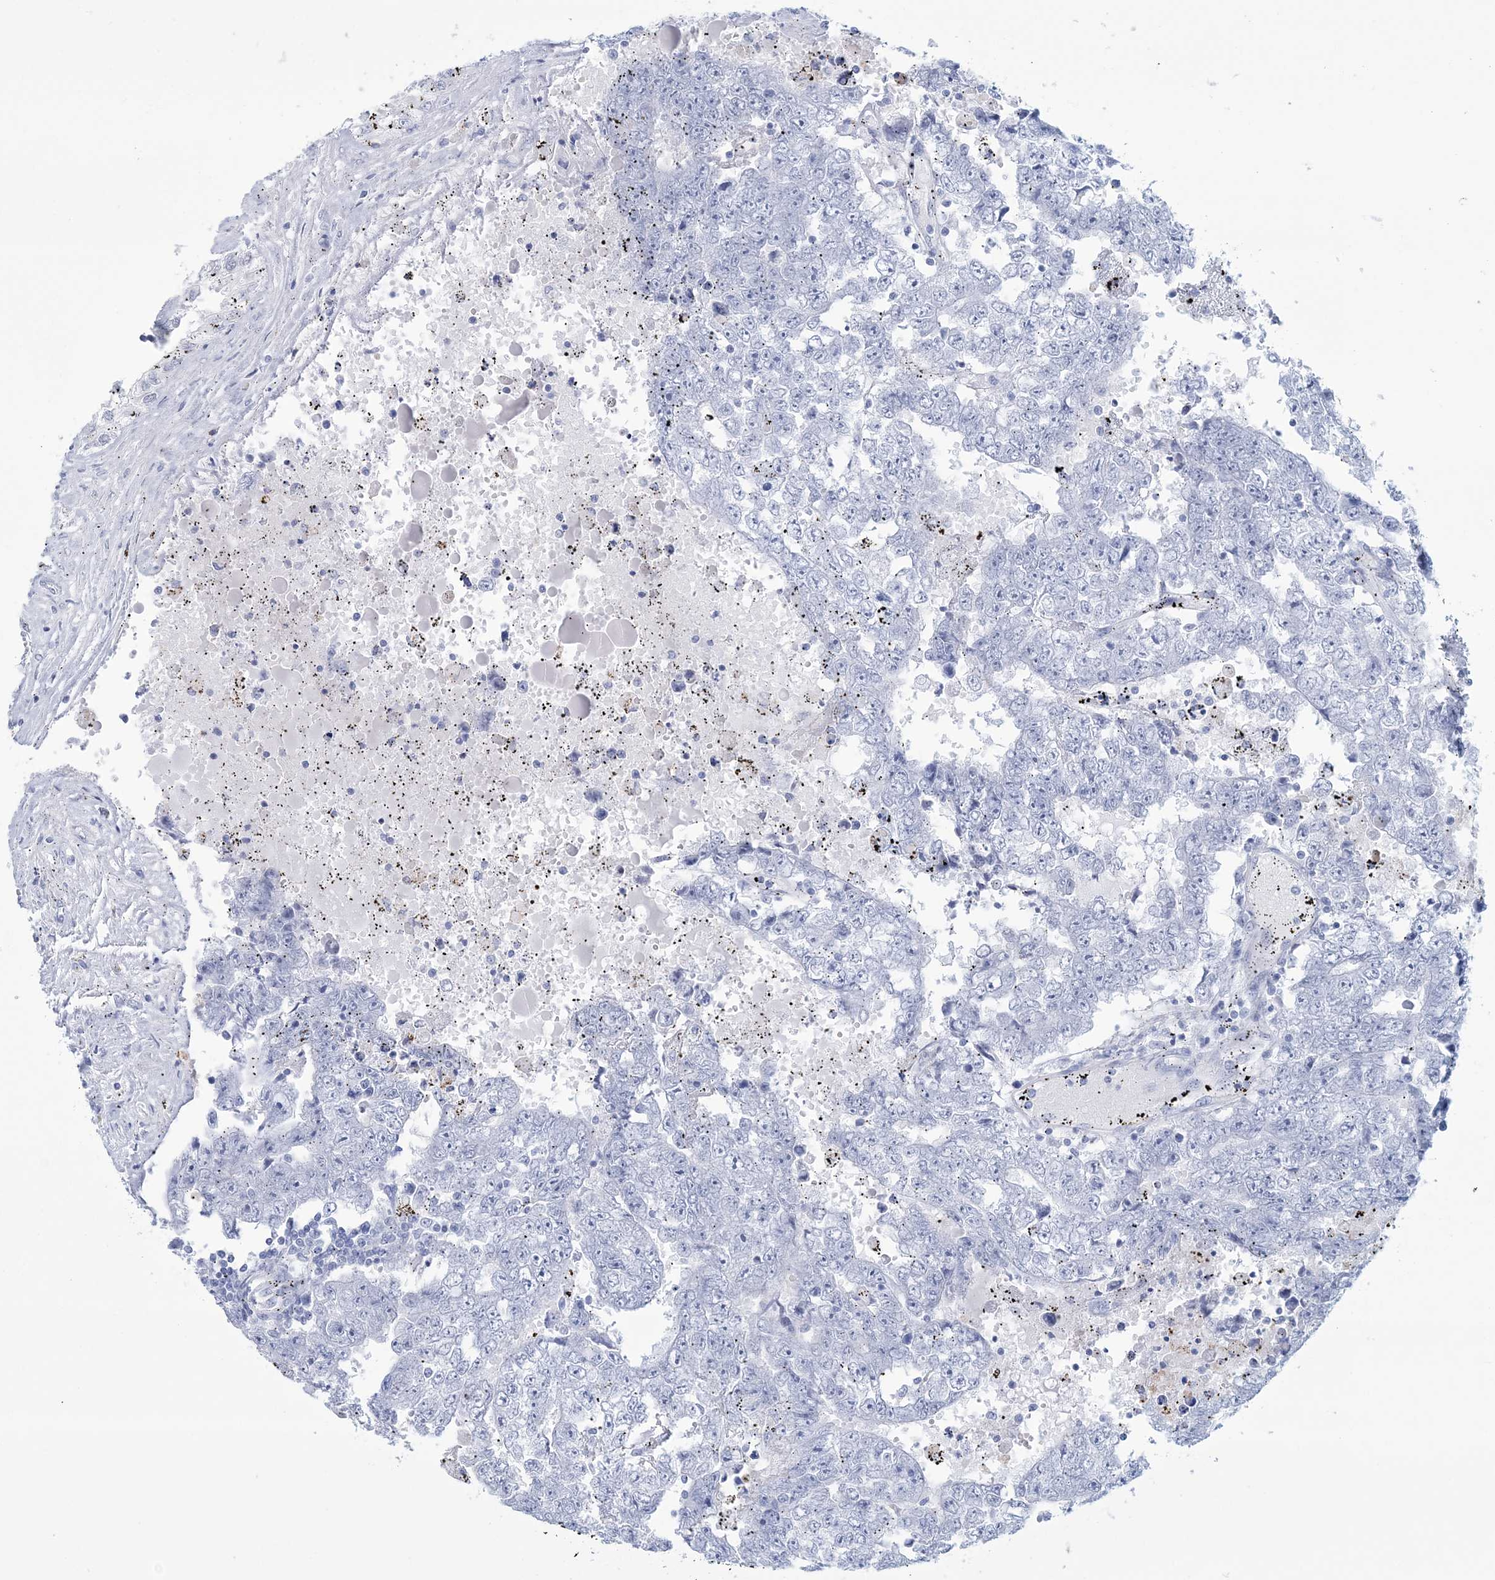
{"staining": {"intensity": "negative", "quantity": "none", "location": "none"}, "tissue": "testis cancer", "cell_type": "Tumor cells", "image_type": "cancer", "snomed": [{"axis": "morphology", "description": "Carcinoma, Embryonal, NOS"}, {"axis": "topography", "description": "Testis"}], "caption": "Immunohistochemistry micrograph of human testis cancer stained for a protein (brown), which demonstrates no staining in tumor cells.", "gene": "DPCD", "patient": {"sex": "male", "age": 25}}